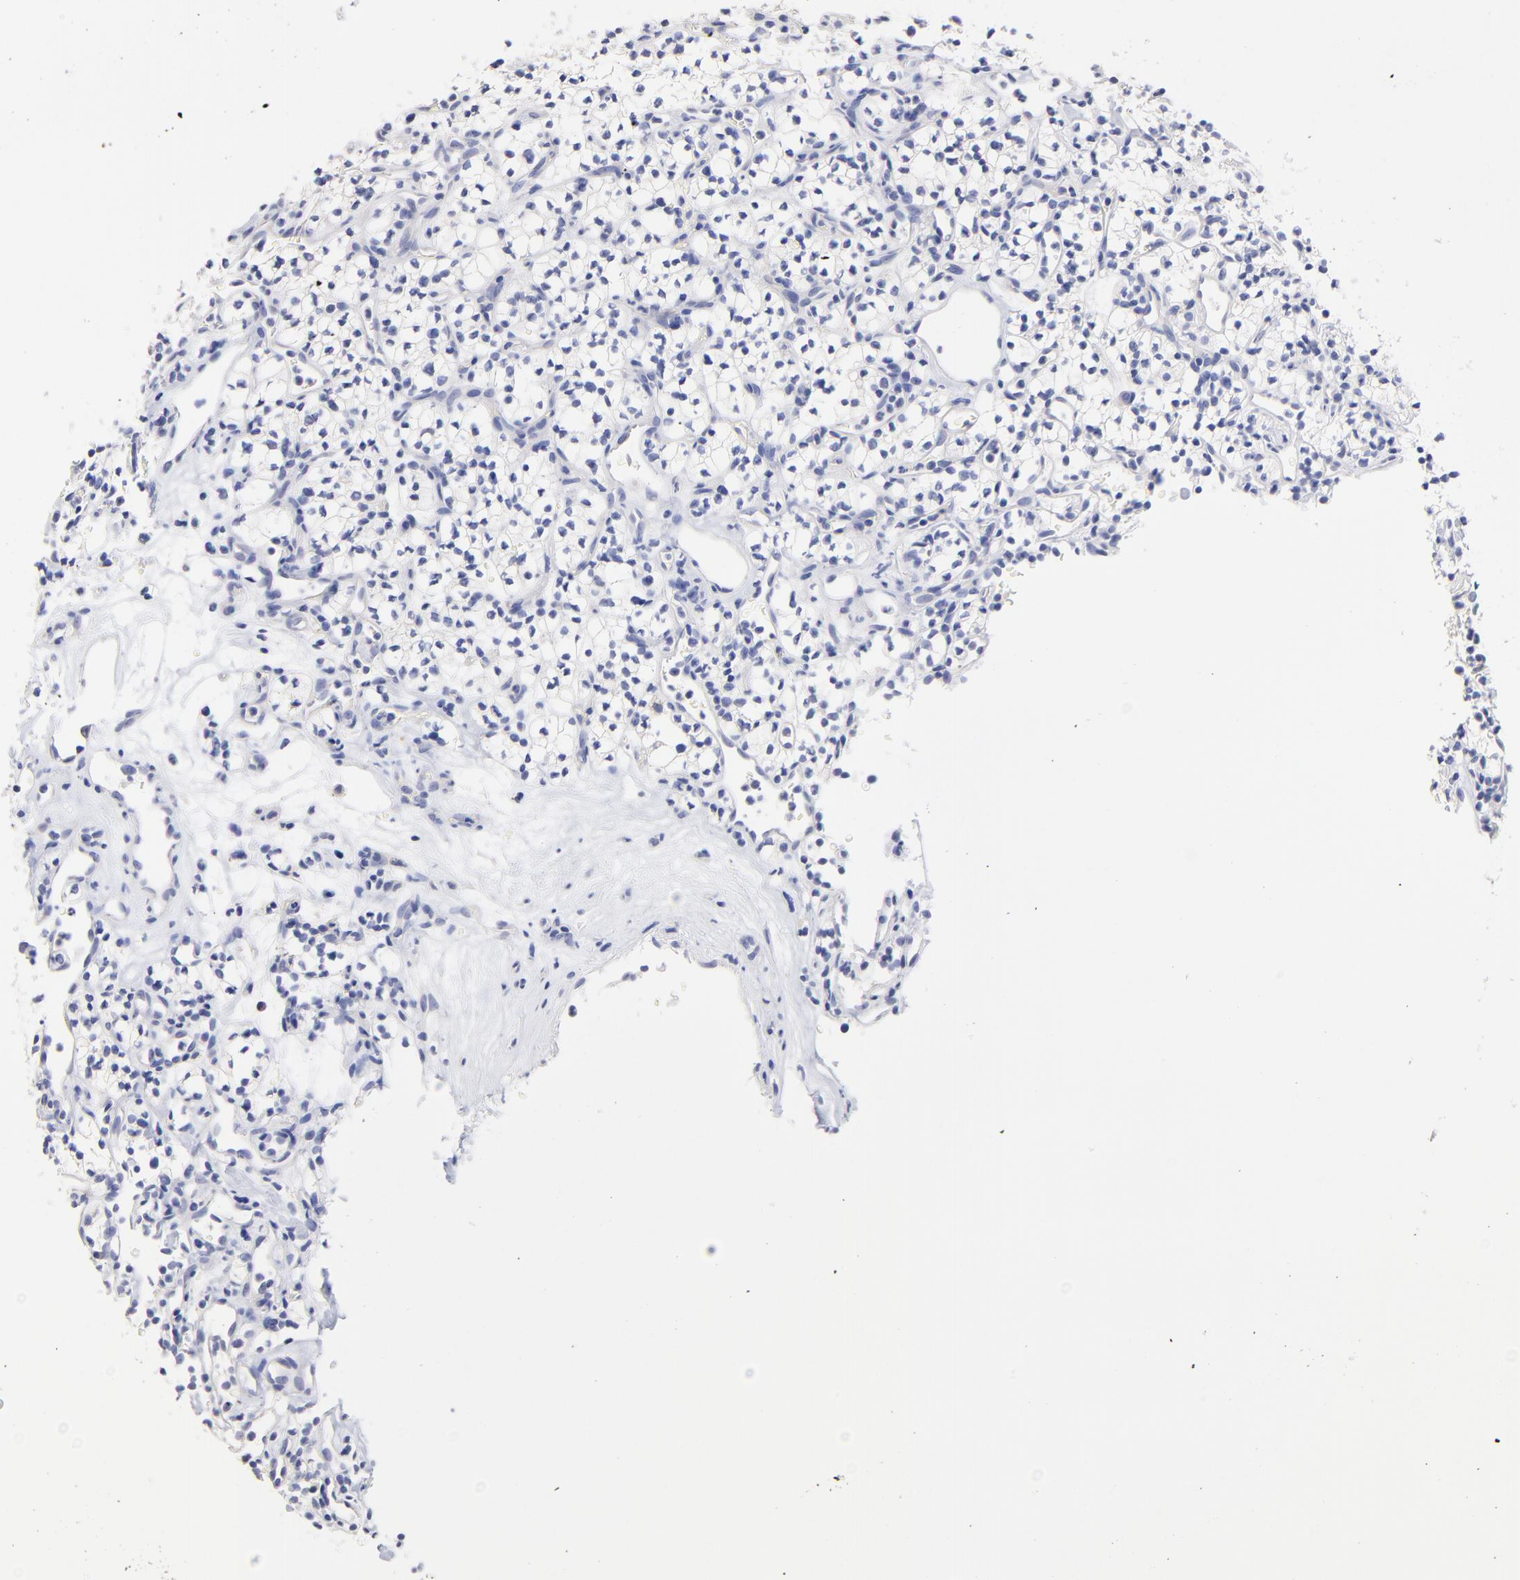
{"staining": {"intensity": "negative", "quantity": "none", "location": "none"}, "tissue": "renal cancer", "cell_type": "Tumor cells", "image_type": "cancer", "snomed": [{"axis": "morphology", "description": "Adenocarcinoma, NOS"}, {"axis": "topography", "description": "Kidney"}], "caption": "Adenocarcinoma (renal) stained for a protein using immunohistochemistry (IHC) reveals no expression tumor cells.", "gene": "CFAP57", "patient": {"sex": "male", "age": 59}}